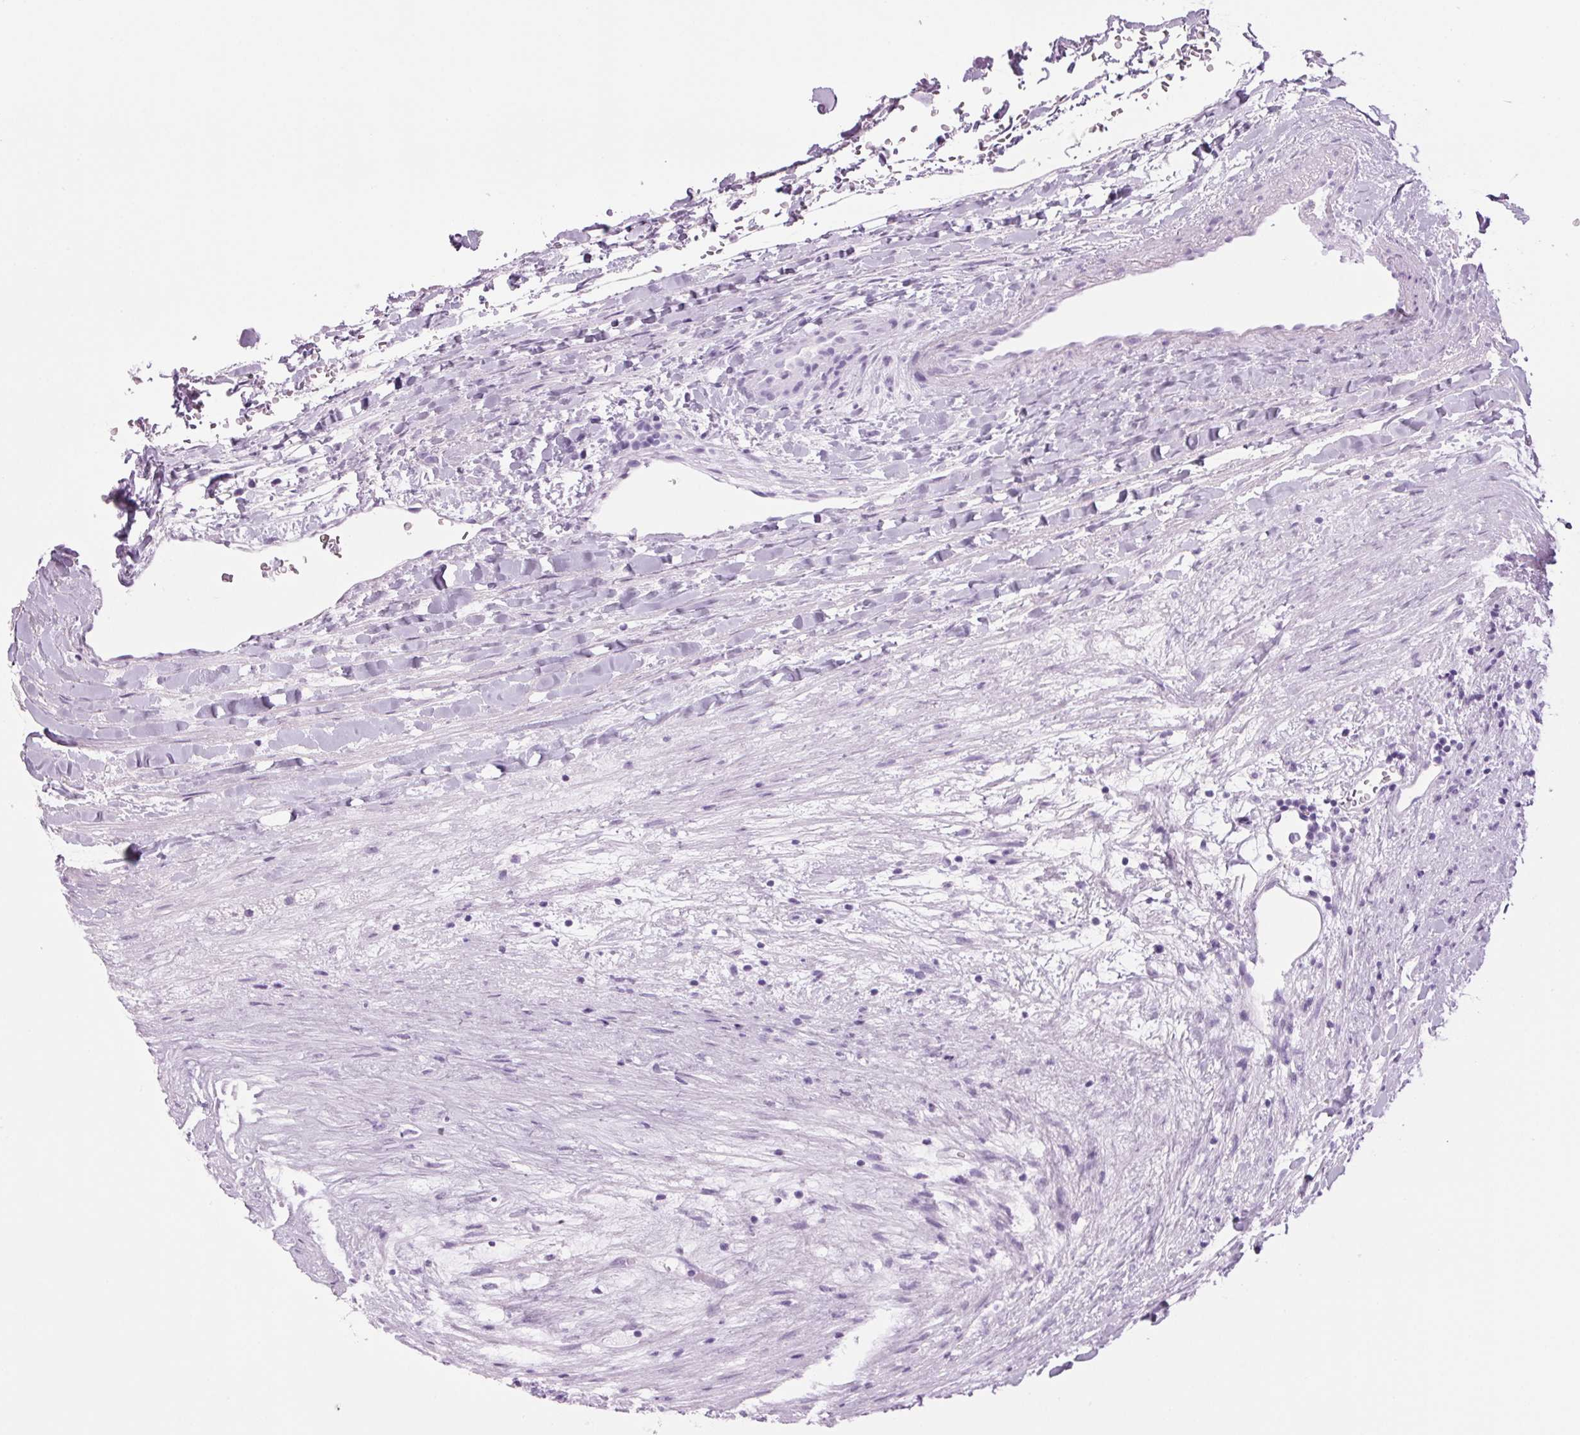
{"staining": {"intensity": "negative", "quantity": "none", "location": "none"}, "tissue": "renal cancer", "cell_type": "Tumor cells", "image_type": "cancer", "snomed": [{"axis": "morphology", "description": "Adenocarcinoma, NOS"}, {"axis": "topography", "description": "Kidney"}], "caption": "Human renal cancer (adenocarcinoma) stained for a protein using immunohistochemistry shows no expression in tumor cells.", "gene": "PPP1R1A", "patient": {"sex": "female", "age": 63}}